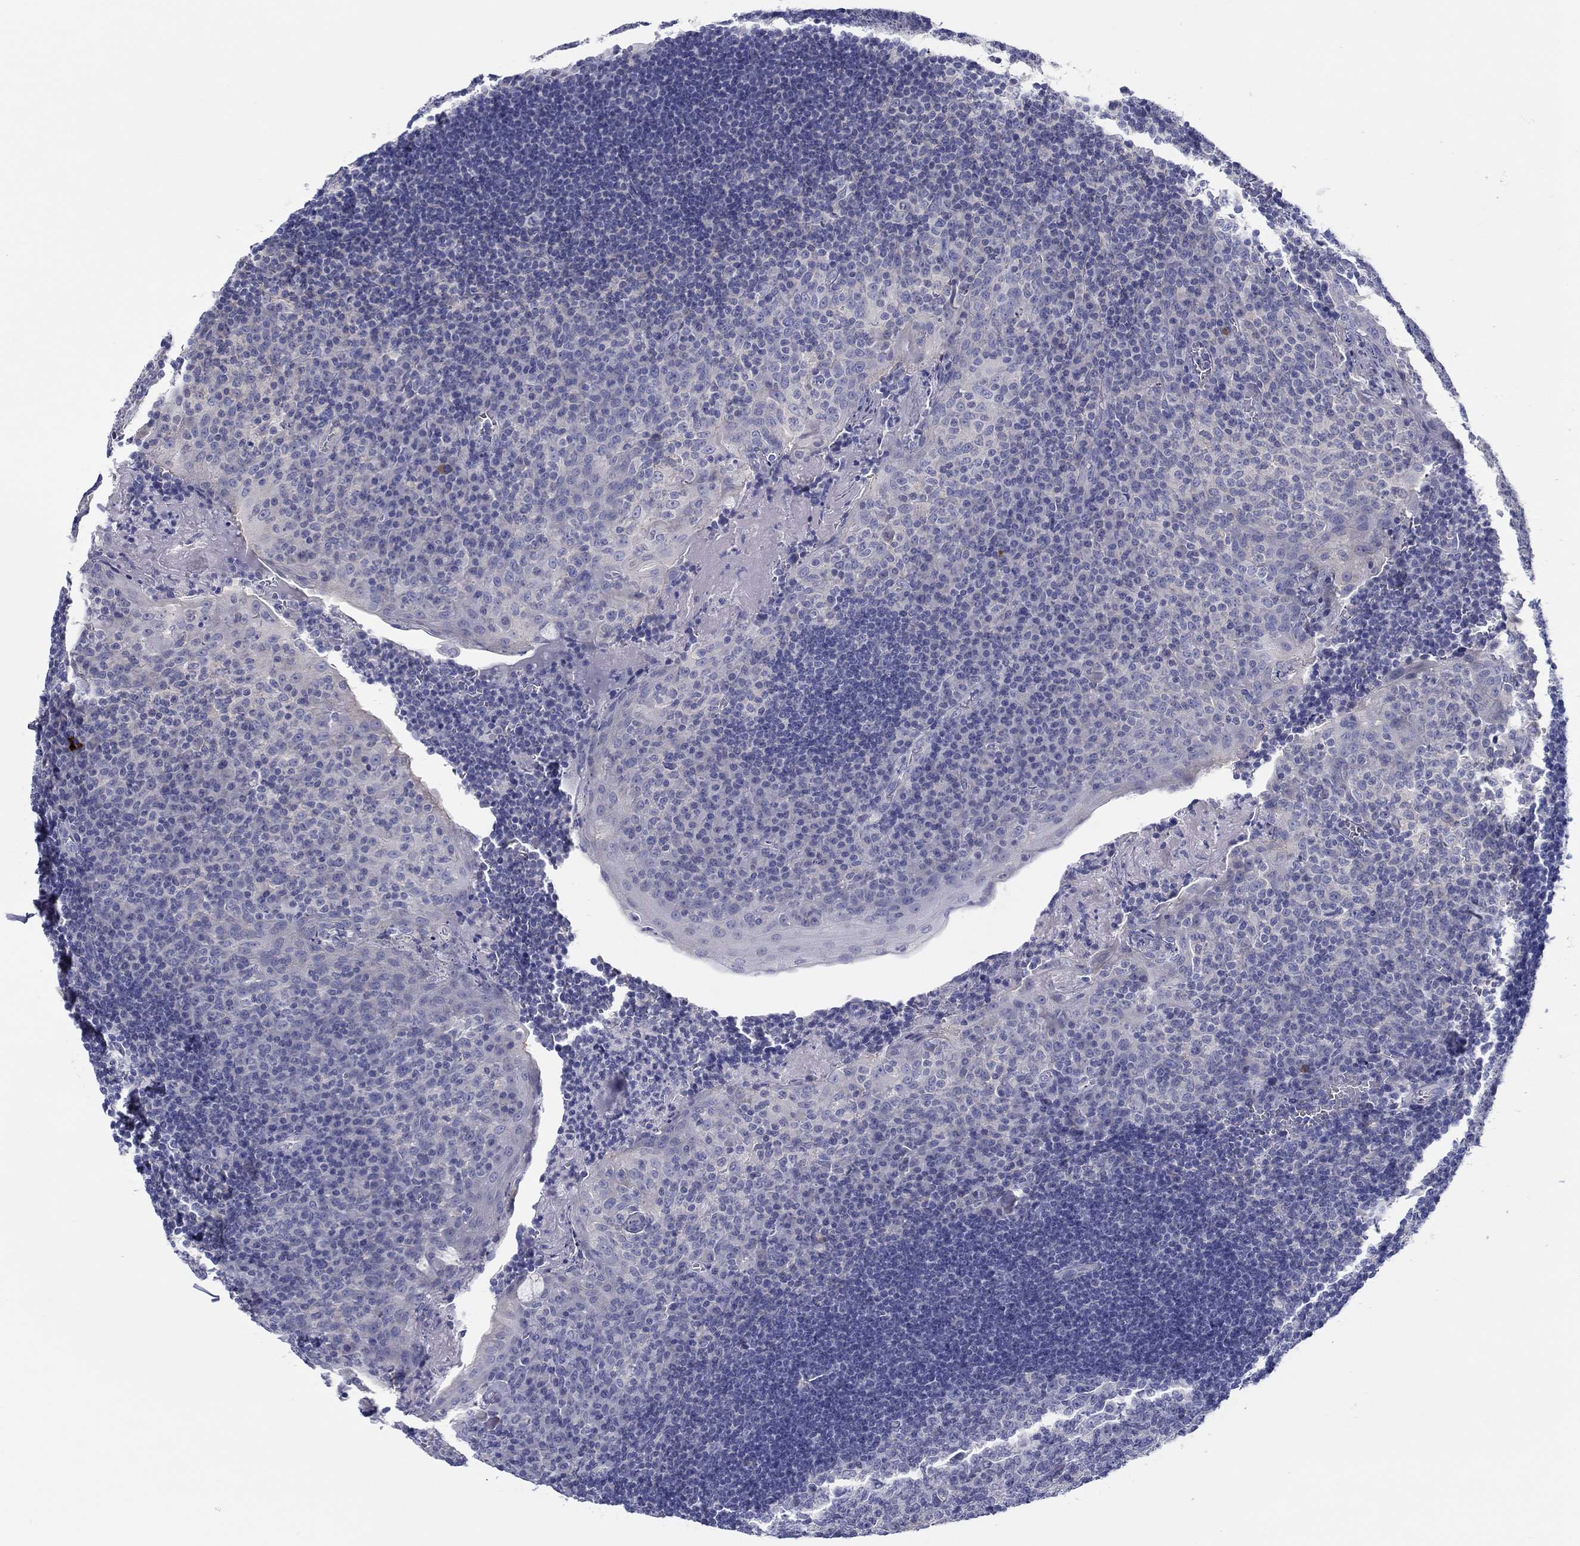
{"staining": {"intensity": "negative", "quantity": "none", "location": "none"}, "tissue": "tonsil", "cell_type": "Germinal center cells", "image_type": "normal", "snomed": [{"axis": "morphology", "description": "Normal tissue, NOS"}, {"axis": "topography", "description": "Tonsil"}], "caption": "Immunohistochemistry histopathology image of unremarkable tonsil stained for a protein (brown), which reveals no staining in germinal center cells. (DAB (3,3'-diaminobenzidine) immunohistochemistry (IHC) visualized using brightfield microscopy, high magnification).", "gene": "HAPLN4", "patient": {"sex": "female", "age": 12}}